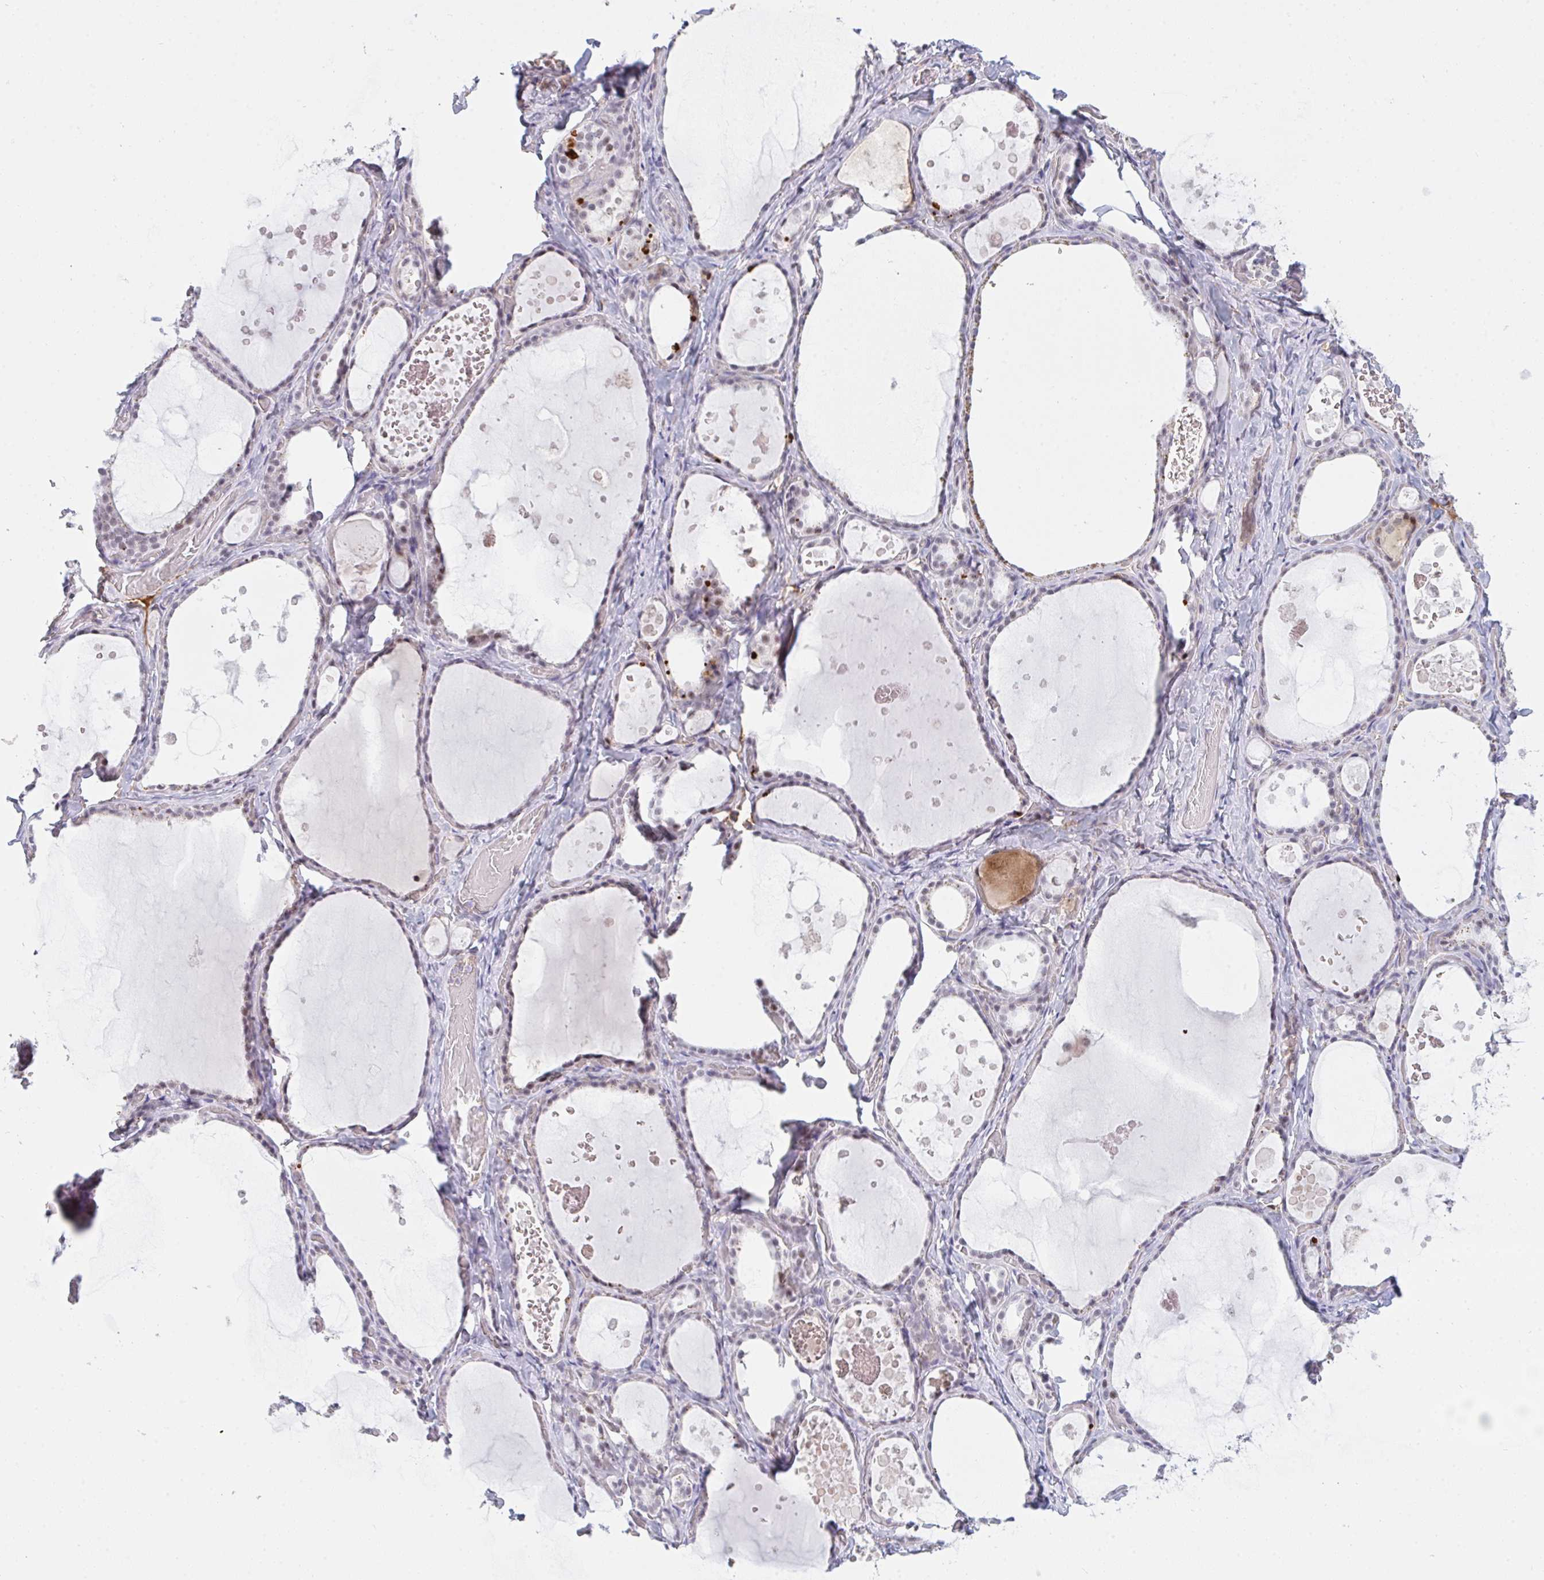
{"staining": {"intensity": "moderate", "quantity": "25%-75%", "location": "nuclear"}, "tissue": "thyroid gland", "cell_type": "Glandular cells", "image_type": "normal", "snomed": [{"axis": "morphology", "description": "Normal tissue, NOS"}, {"axis": "topography", "description": "Thyroid gland"}], "caption": "The image demonstrates staining of normal thyroid gland, revealing moderate nuclear protein staining (brown color) within glandular cells.", "gene": "DSCAML1", "patient": {"sex": "female", "age": 56}}